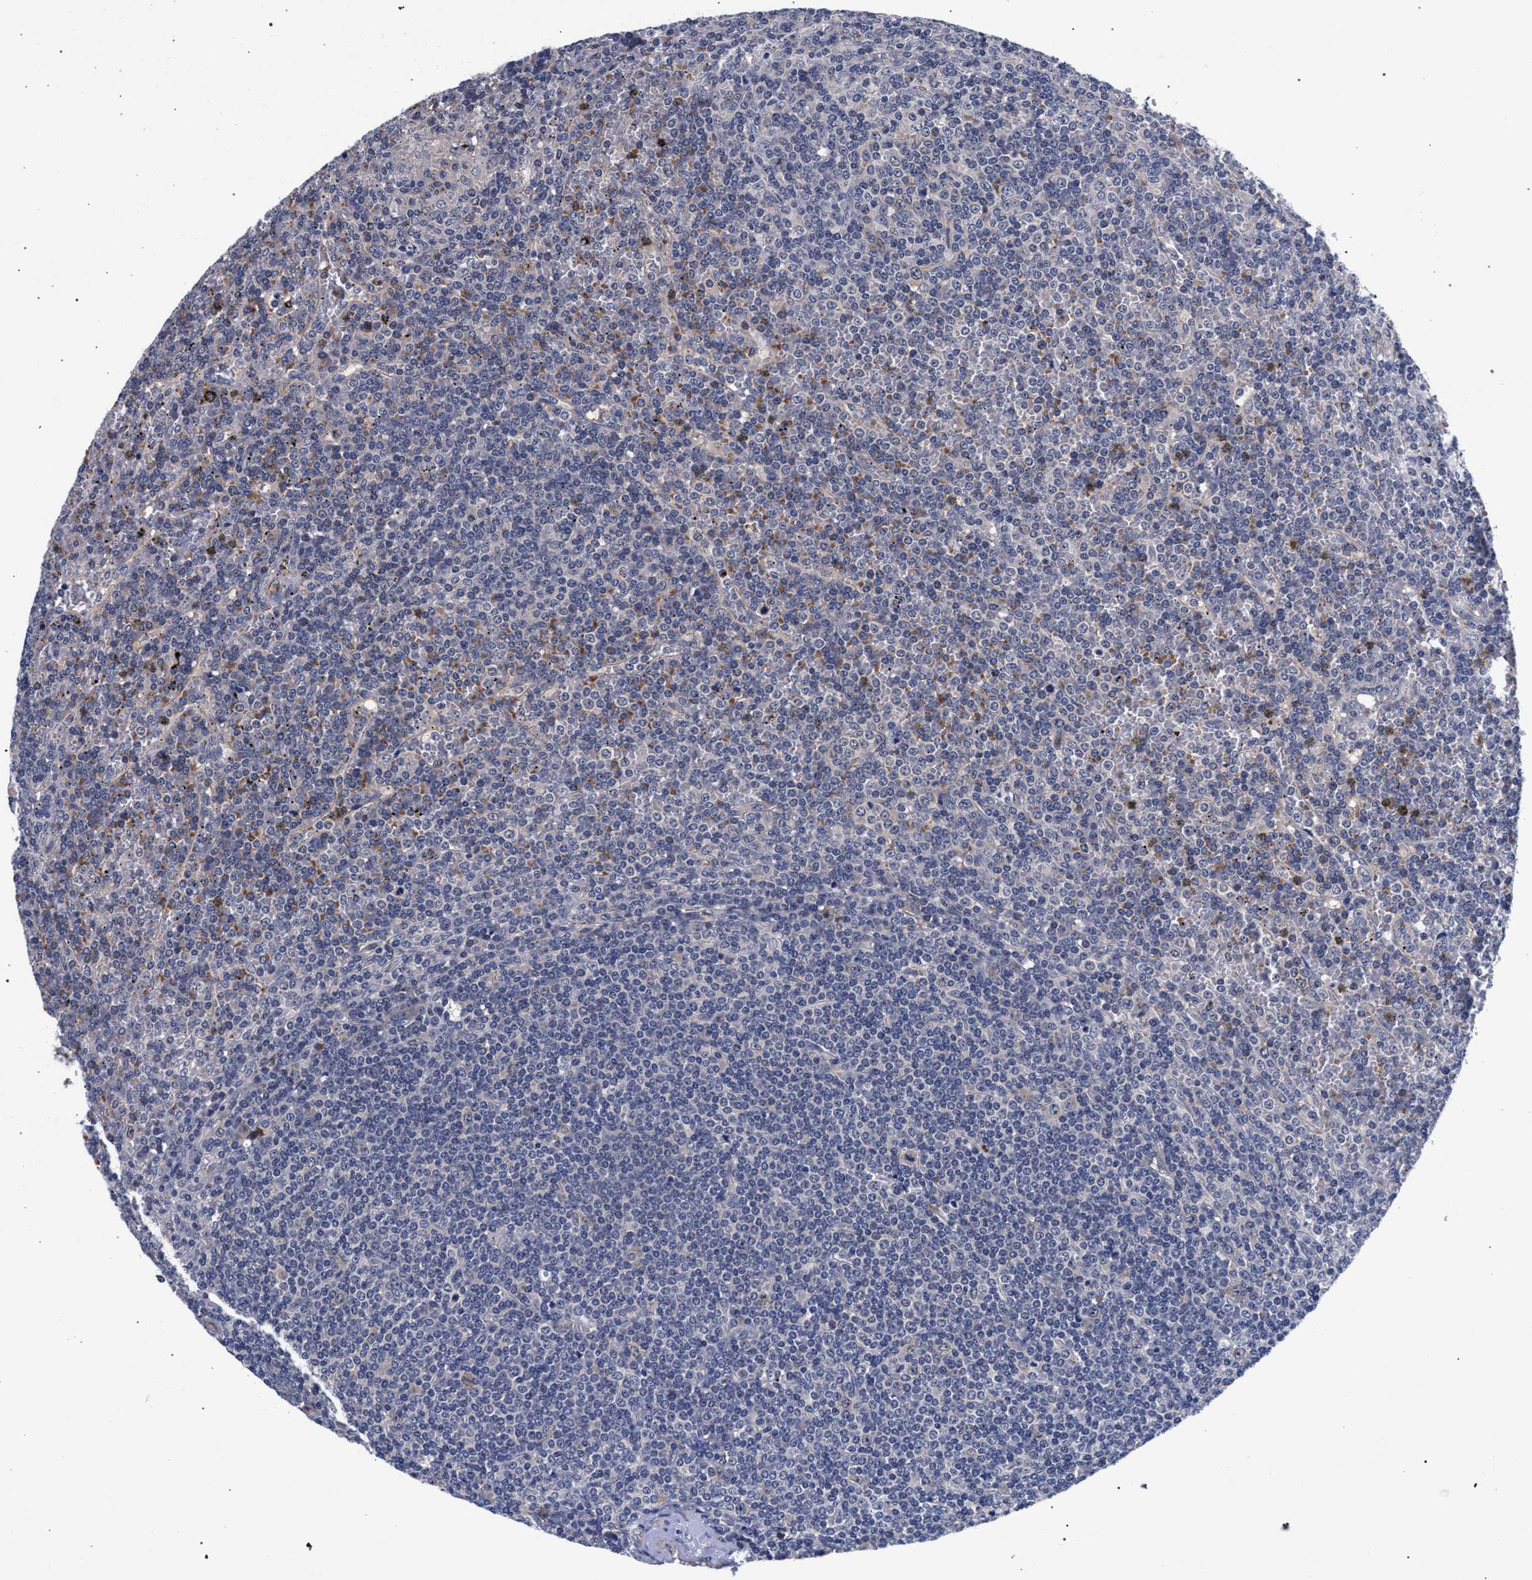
{"staining": {"intensity": "negative", "quantity": "none", "location": "none"}, "tissue": "lymphoma", "cell_type": "Tumor cells", "image_type": "cancer", "snomed": [{"axis": "morphology", "description": "Malignant lymphoma, non-Hodgkin's type, Low grade"}, {"axis": "topography", "description": "Spleen"}], "caption": "Protein analysis of lymphoma shows no significant positivity in tumor cells. Nuclei are stained in blue.", "gene": "RBM33", "patient": {"sex": "female", "age": 19}}